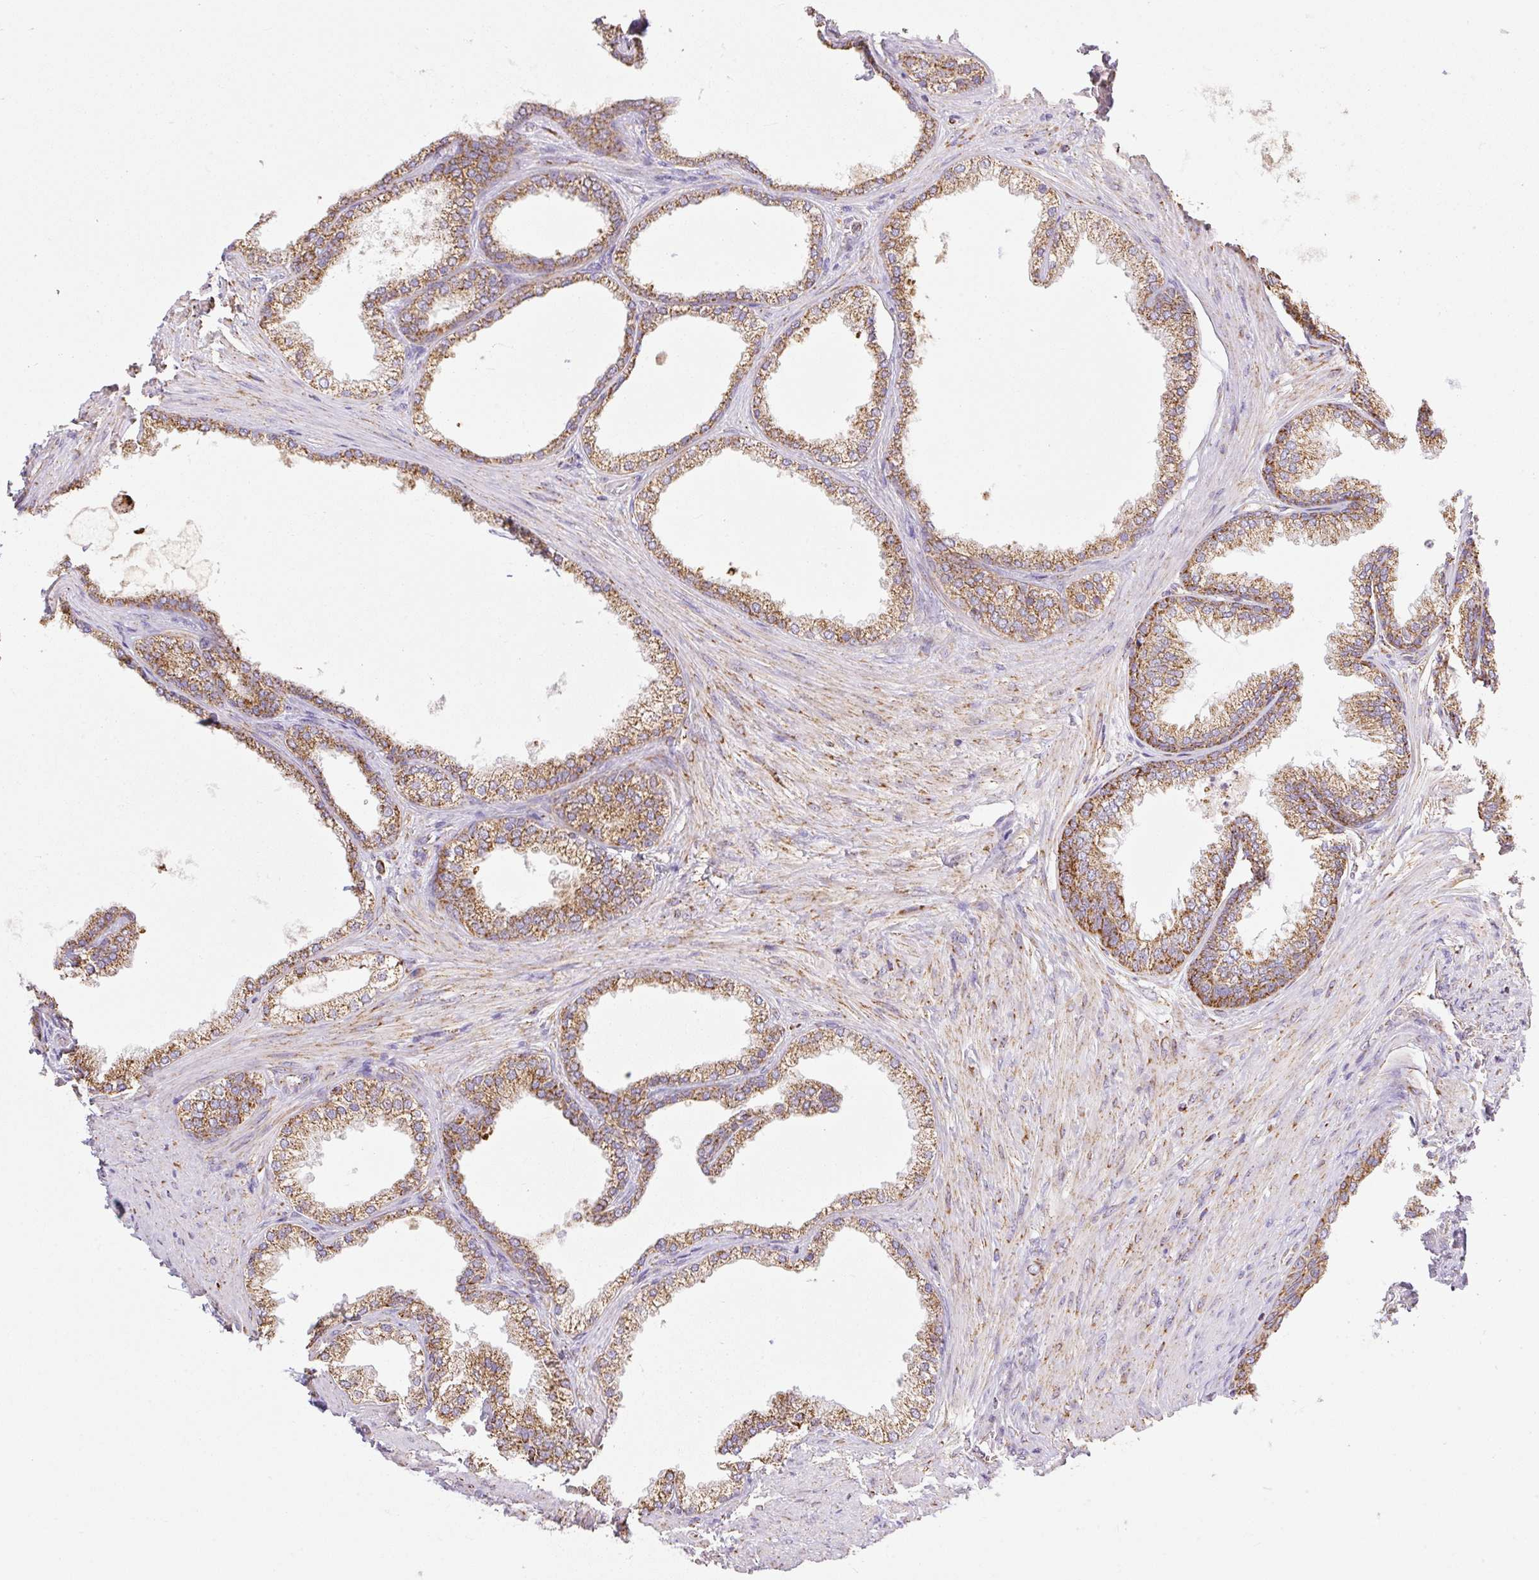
{"staining": {"intensity": "moderate", "quantity": ">75%", "location": "cytoplasmic/membranous"}, "tissue": "prostate", "cell_type": "Glandular cells", "image_type": "normal", "snomed": [{"axis": "morphology", "description": "Normal tissue, NOS"}, {"axis": "topography", "description": "Prostate"}], "caption": "Immunohistochemical staining of unremarkable human prostate reveals moderate cytoplasmic/membranous protein expression in approximately >75% of glandular cells.", "gene": "DAAM2", "patient": {"sex": "male", "age": 76}}